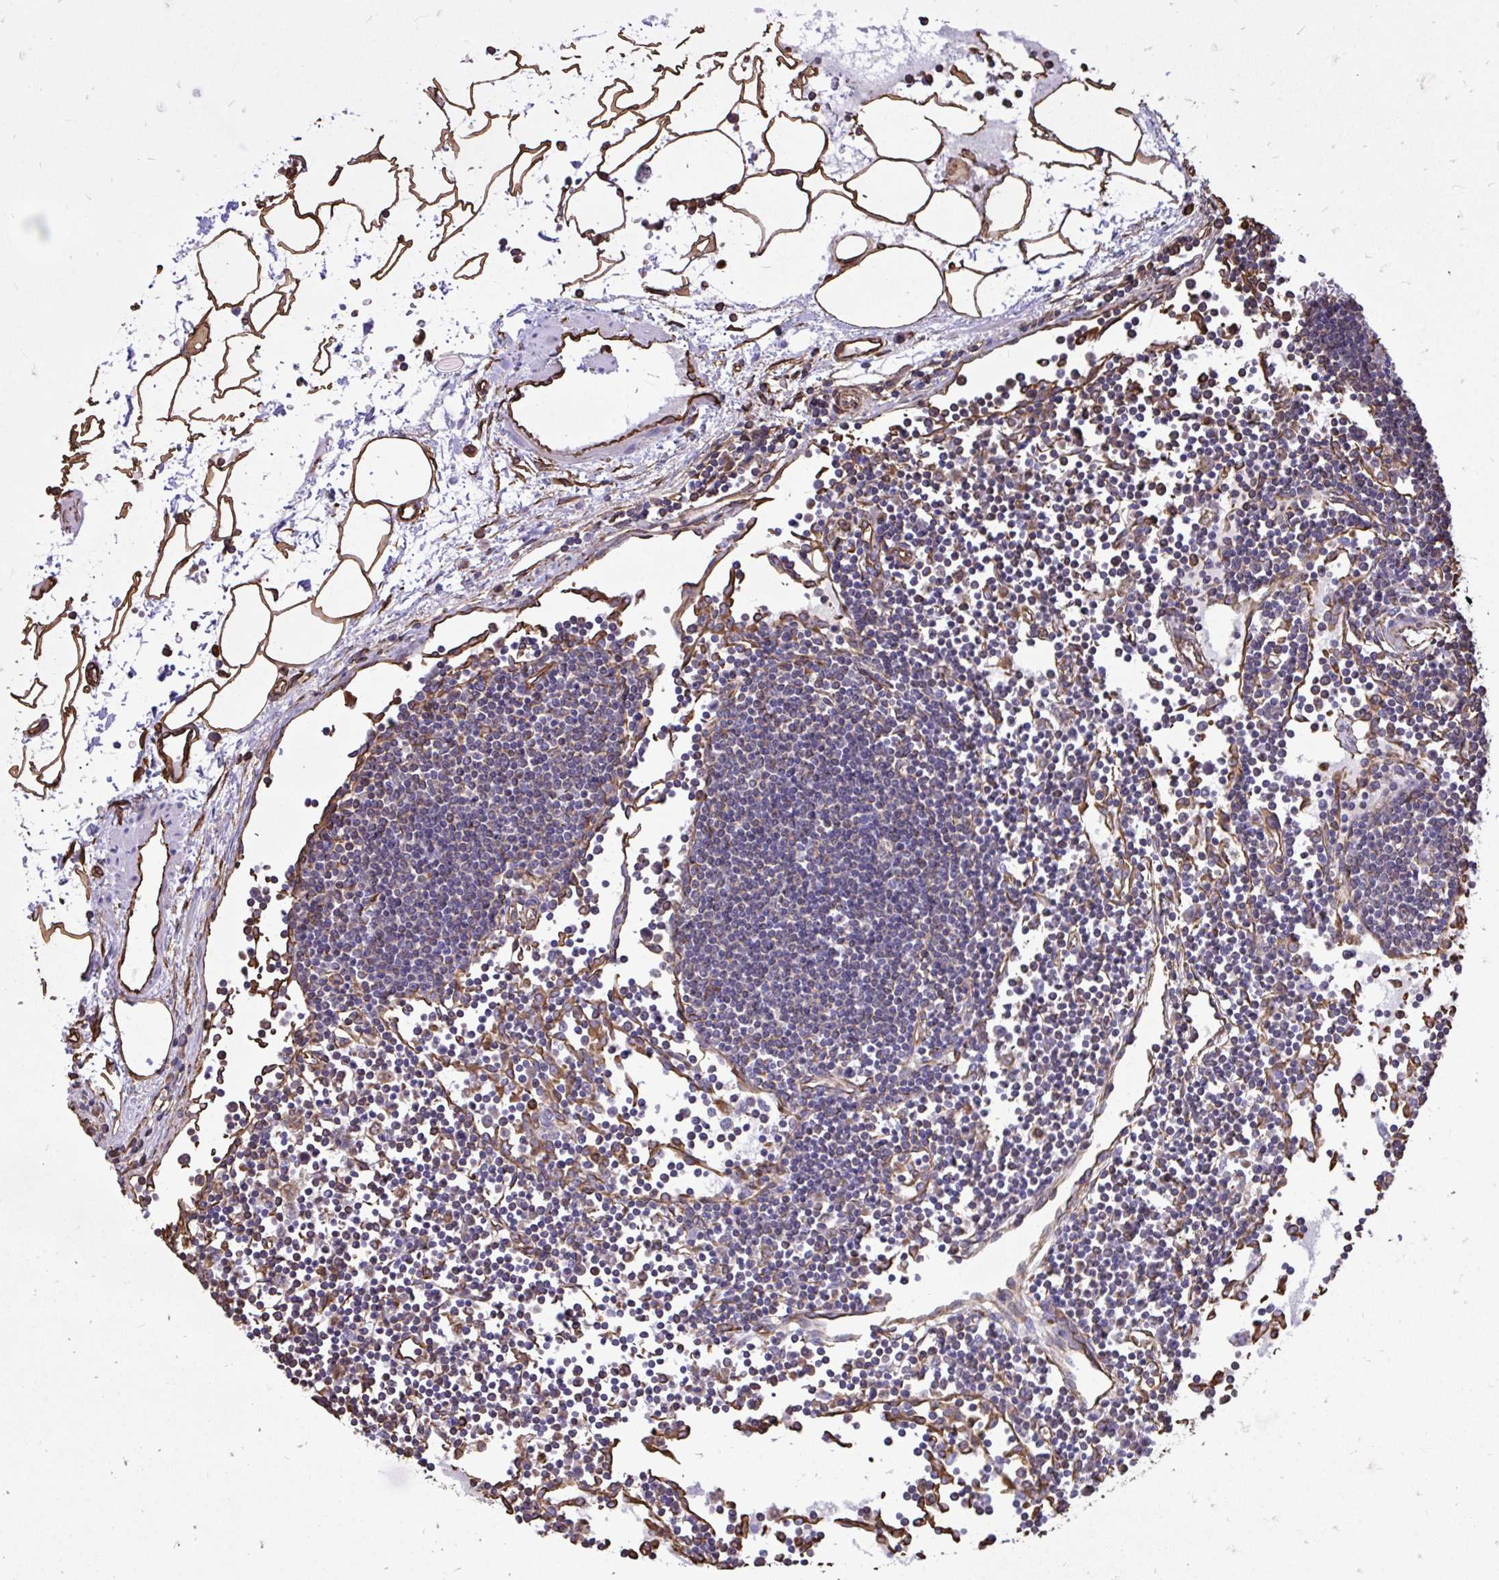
{"staining": {"intensity": "moderate", "quantity": "<25%", "location": "cytoplasmic/membranous"}, "tissue": "lymph node", "cell_type": "Germinal center cells", "image_type": "normal", "snomed": [{"axis": "morphology", "description": "Normal tissue, NOS"}, {"axis": "topography", "description": "Lymph node"}], "caption": "Immunohistochemistry of normal lymph node shows low levels of moderate cytoplasmic/membranous positivity in approximately <25% of germinal center cells.", "gene": "RNF103", "patient": {"sex": "female", "age": 65}}